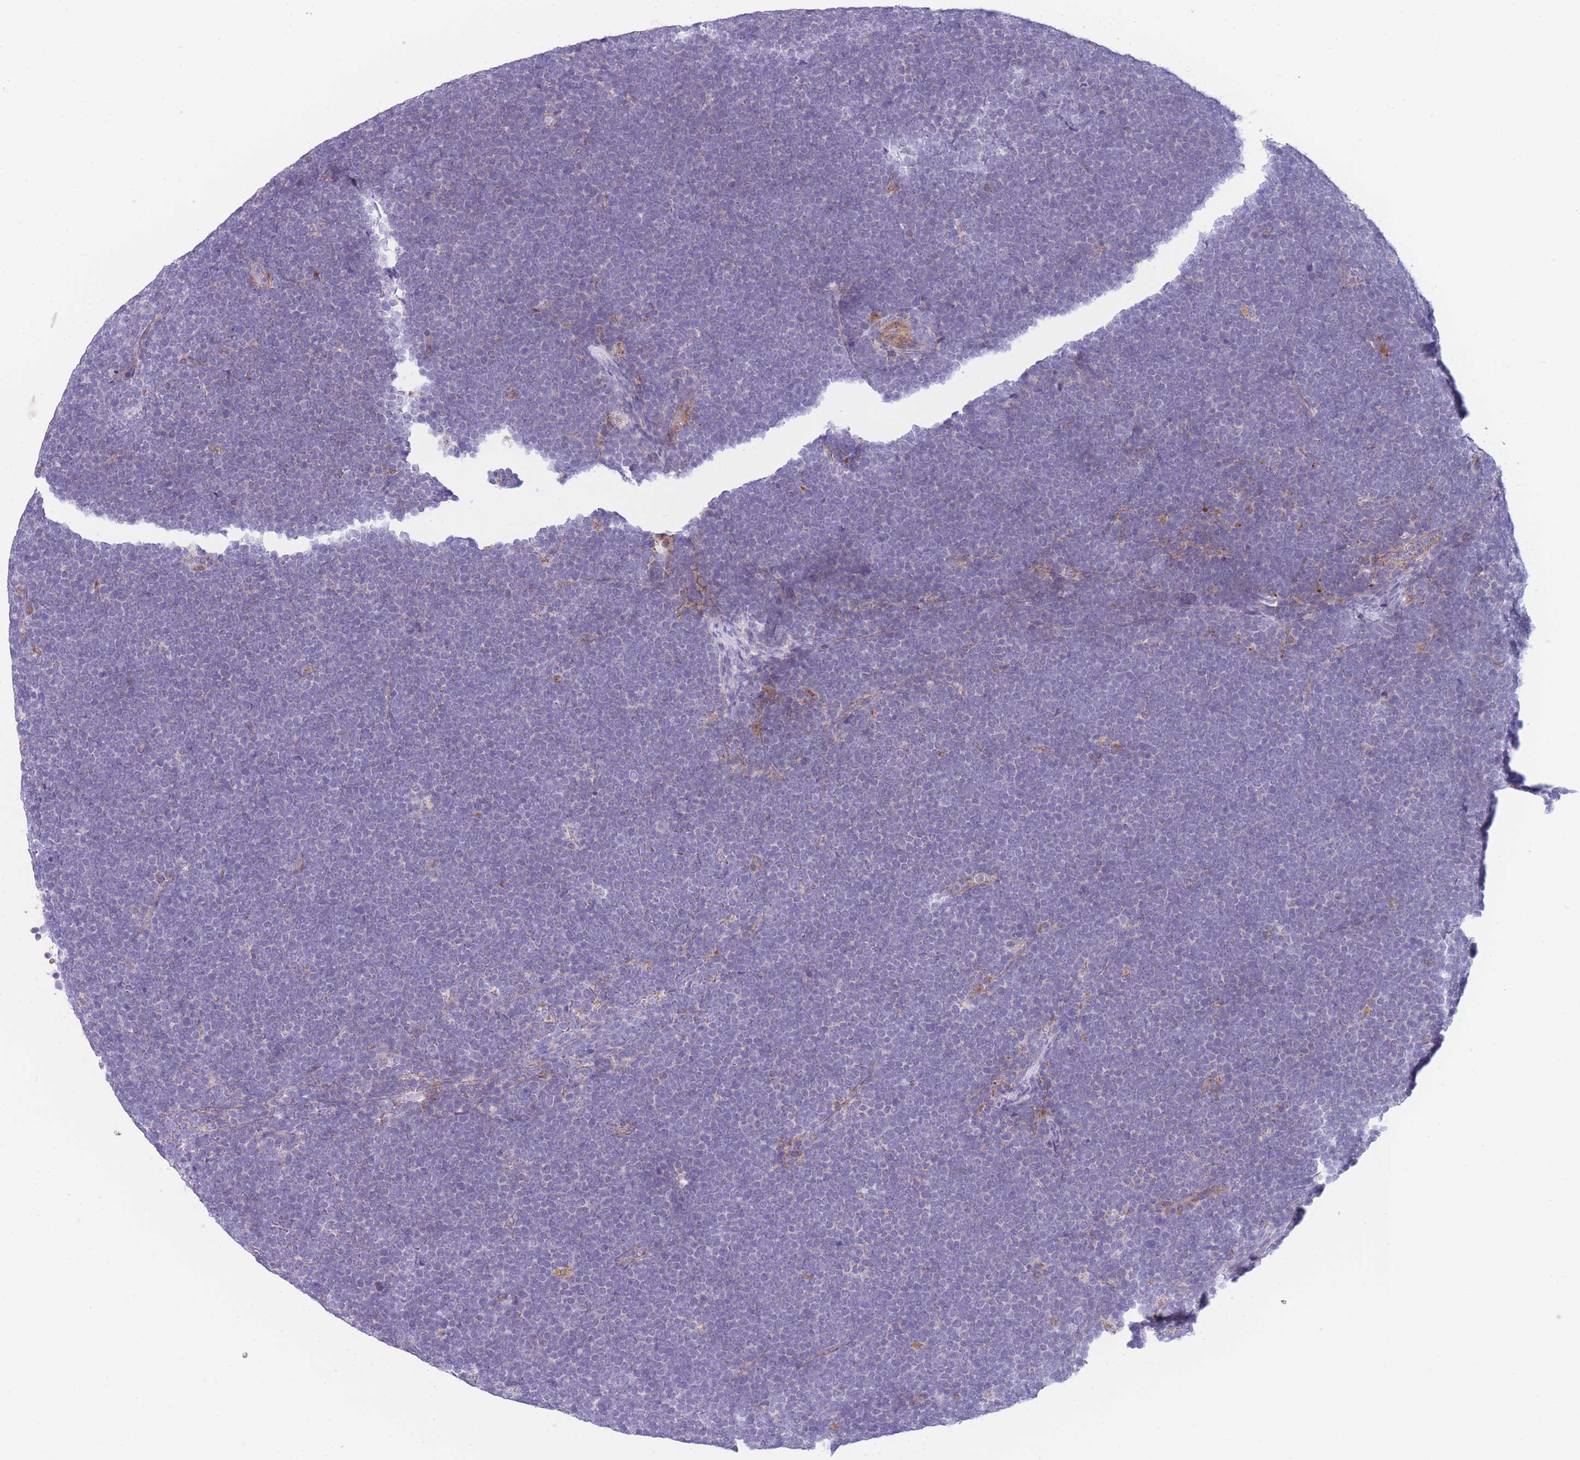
{"staining": {"intensity": "negative", "quantity": "none", "location": "none"}, "tissue": "lymphoma", "cell_type": "Tumor cells", "image_type": "cancer", "snomed": [{"axis": "morphology", "description": "Malignant lymphoma, non-Hodgkin's type, High grade"}, {"axis": "topography", "description": "Lymph node"}], "caption": "High power microscopy micrograph of an IHC image of malignant lymphoma, non-Hodgkin's type (high-grade), revealing no significant staining in tumor cells.", "gene": "SMPD4", "patient": {"sex": "male", "age": 13}}